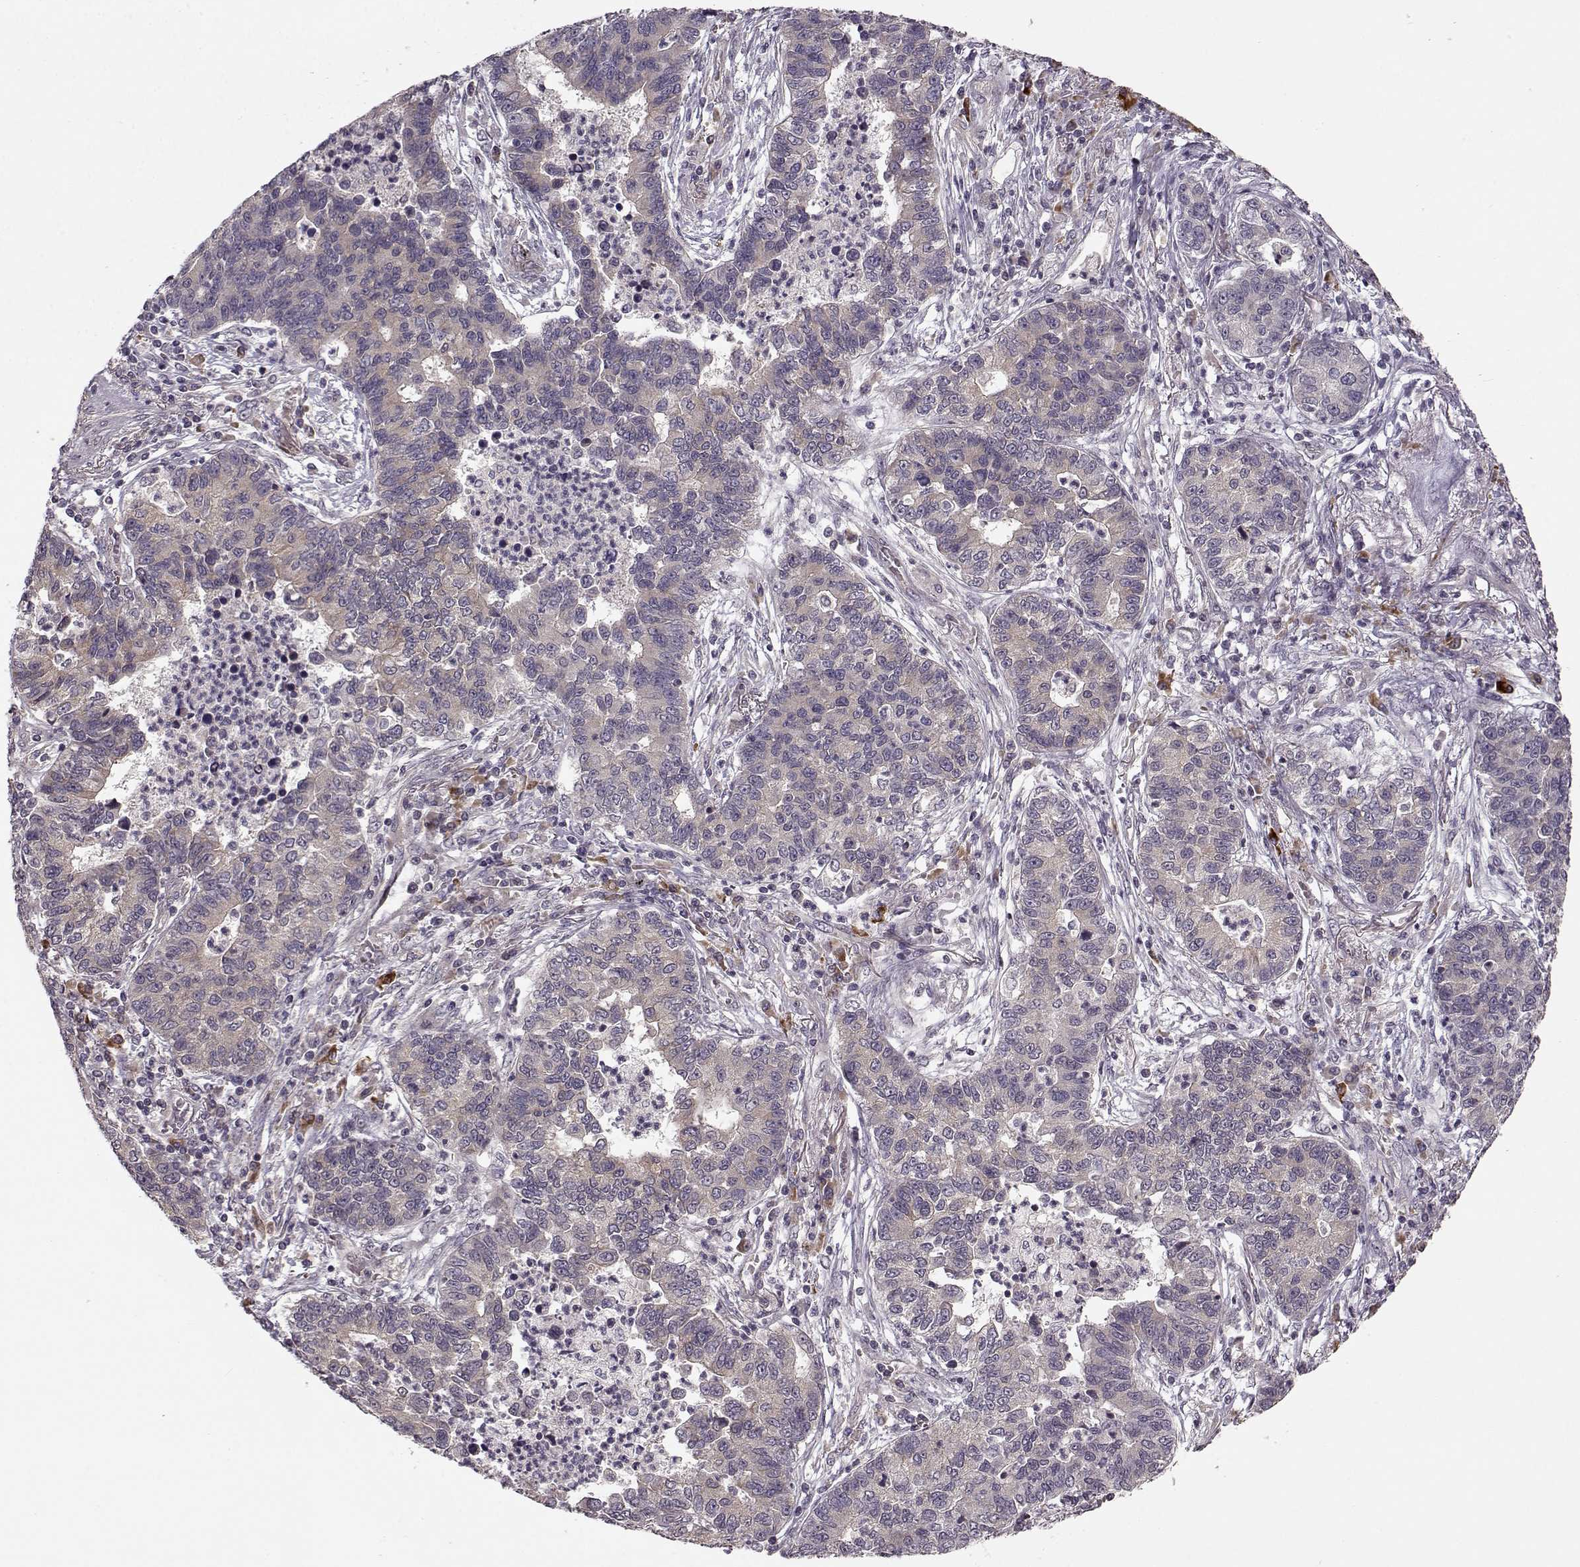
{"staining": {"intensity": "negative", "quantity": "none", "location": "none"}, "tissue": "lung cancer", "cell_type": "Tumor cells", "image_type": "cancer", "snomed": [{"axis": "morphology", "description": "Adenocarcinoma, NOS"}, {"axis": "topography", "description": "Lung"}], "caption": "Lung adenocarcinoma stained for a protein using immunohistochemistry (IHC) shows no staining tumor cells.", "gene": "SLAIN2", "patient": {"sex": "female", "age": 57}}